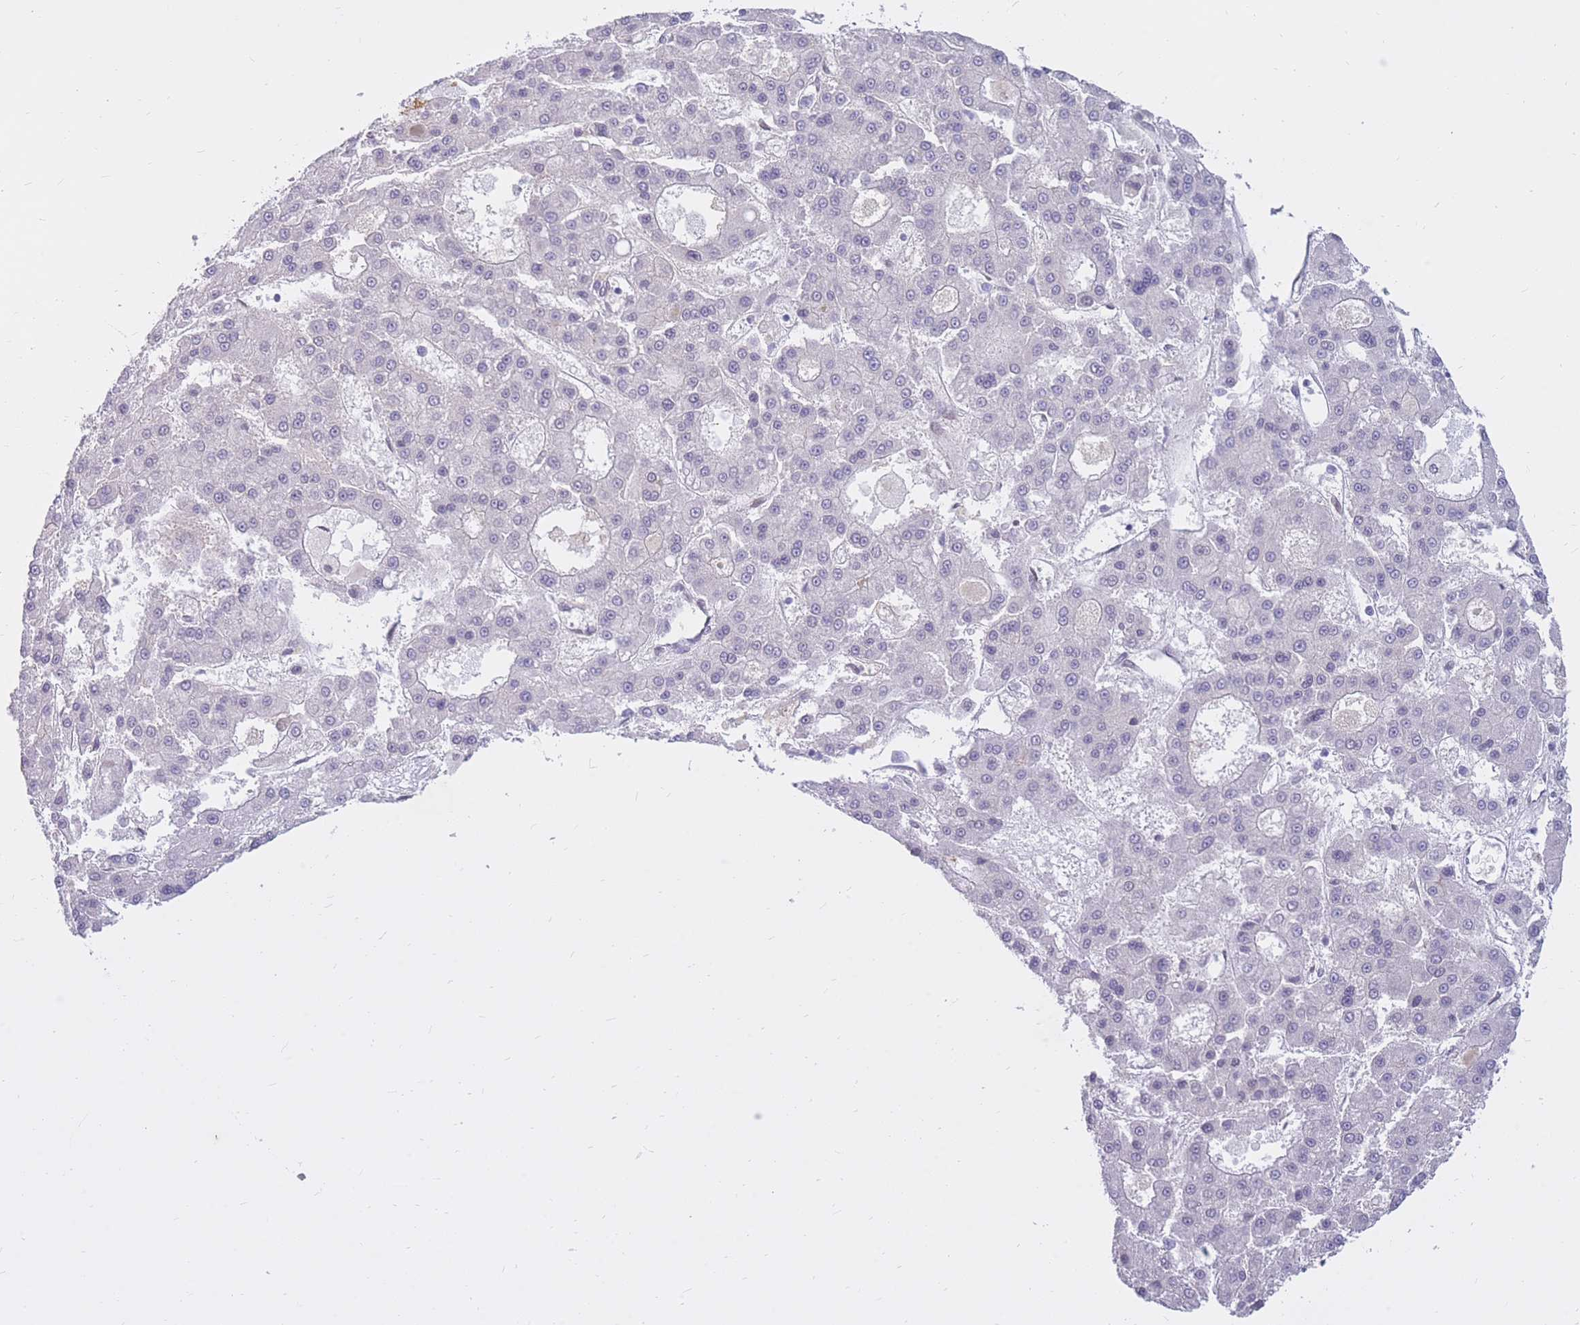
{"staining": {"intensity": "negative", "quantity": "none", "location": "none"}, "tissue": "liver cancer", "cell_type": "Tumor cells", "image_type": "cancer", "snomed": [{"axis": "morphology", "description": "Carcinoma, Hepatocellular, NOS"}, {"axis": "topography", "description": "Liver"}], "caption": "Tumor cells show no significant protein staining in liver cancer (hepatocellular carcinoma). (DAB (3,3'-diaminobenzidine) immunohistochemistry (IHC) with hematoxylin counter stain).", "gene": "HOOK2", "patient": {"sex": "male", "age": 70}}